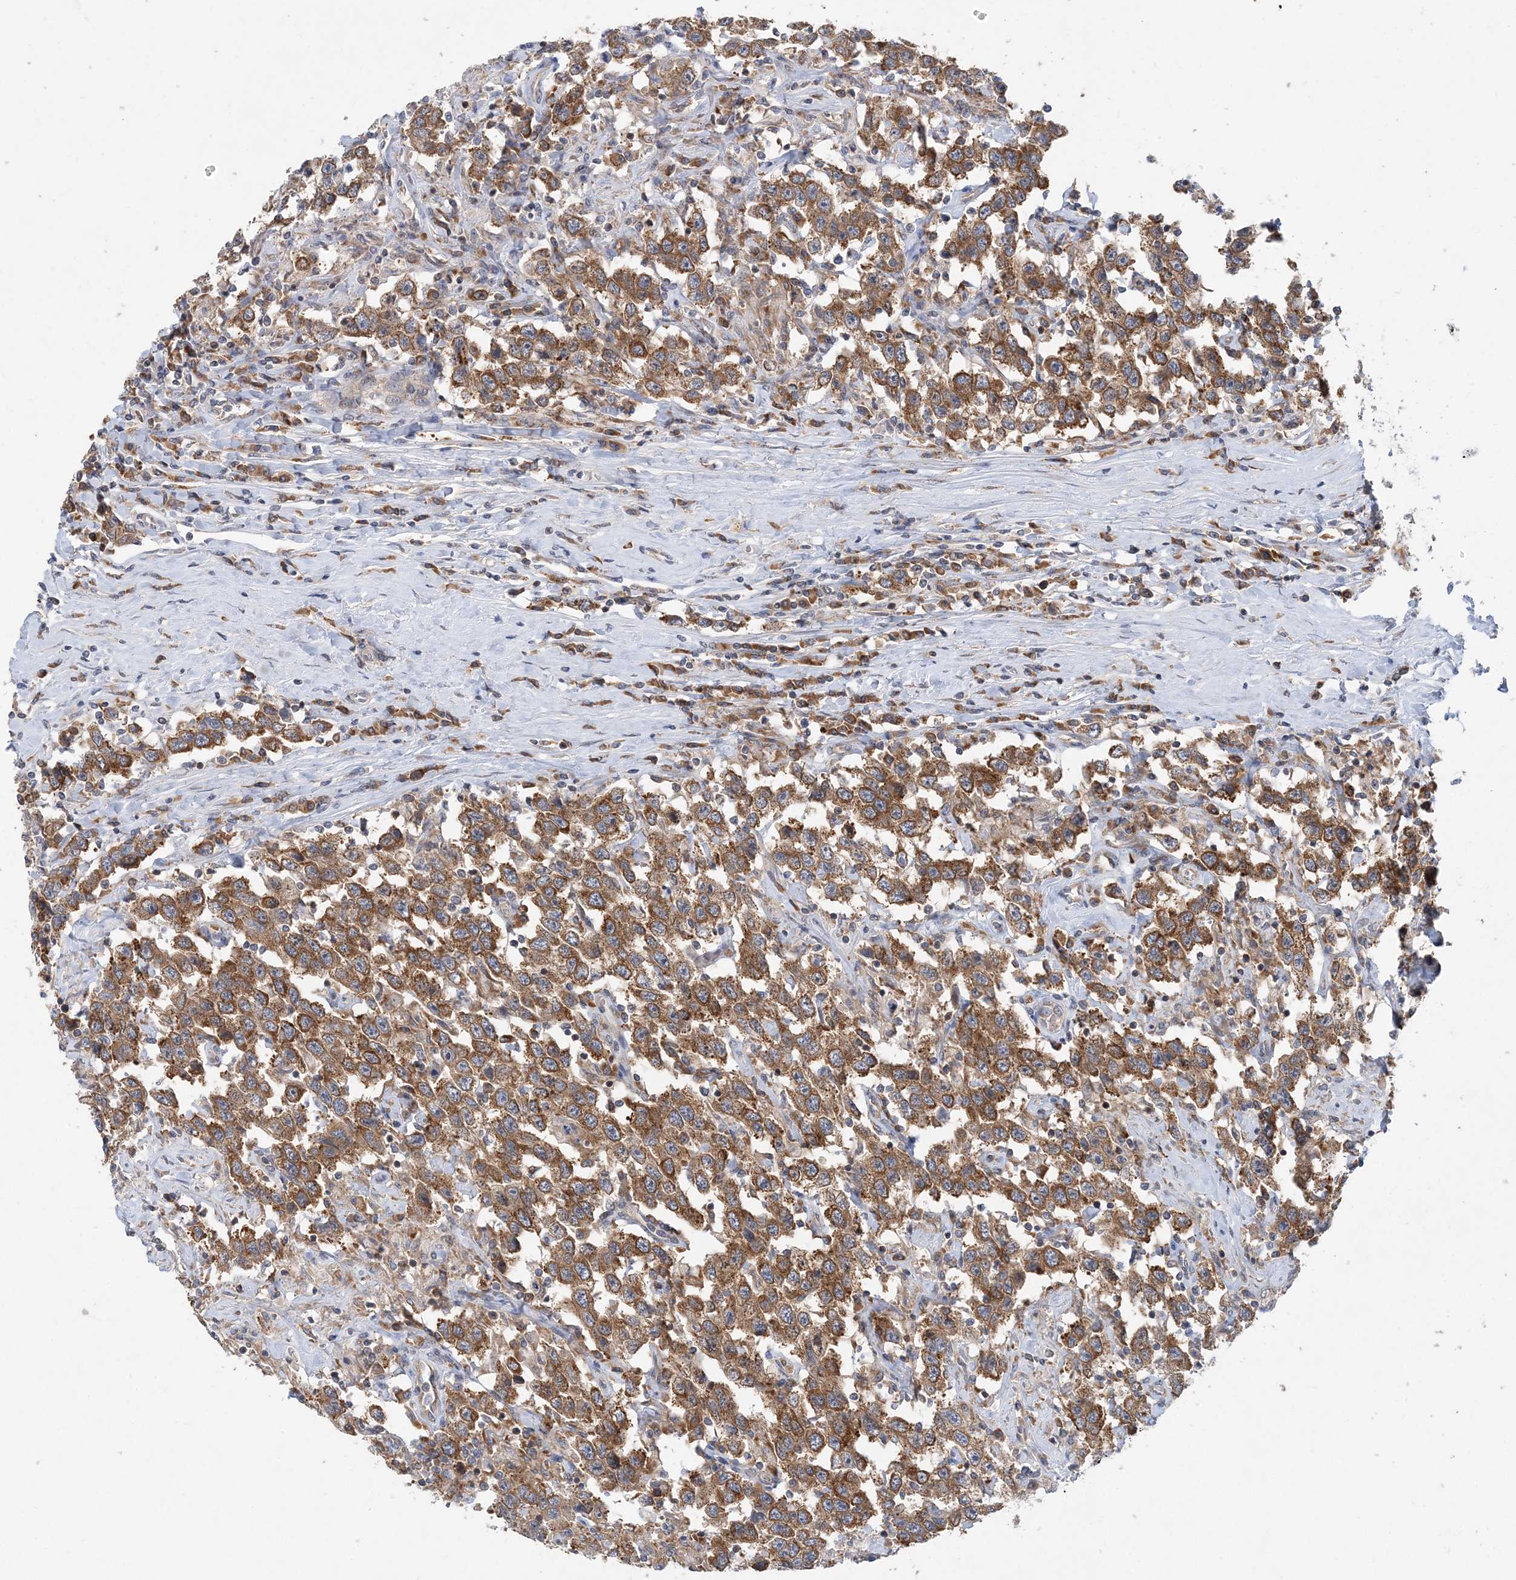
{"staining": {"intensity": "moderate", "quantity": ">75%", "location": "cytoplasmic/membranous"}, "tissue": "testis cancer", "cell_type": "Tumor cells", "image_type": "cancer", "snomed": [{"axis": "morphology", "description": "Seminoma, NOS"}, {"axis": "topography", "description": "Testis"}], "caption": "IHC of testis cancer demonstrates medium levels of moderate cytoplasmic/membranous expression in approximately >75% of tumor cells.", "gene": "LARP4B", "patient": {"sex": "male", "age": 41}}